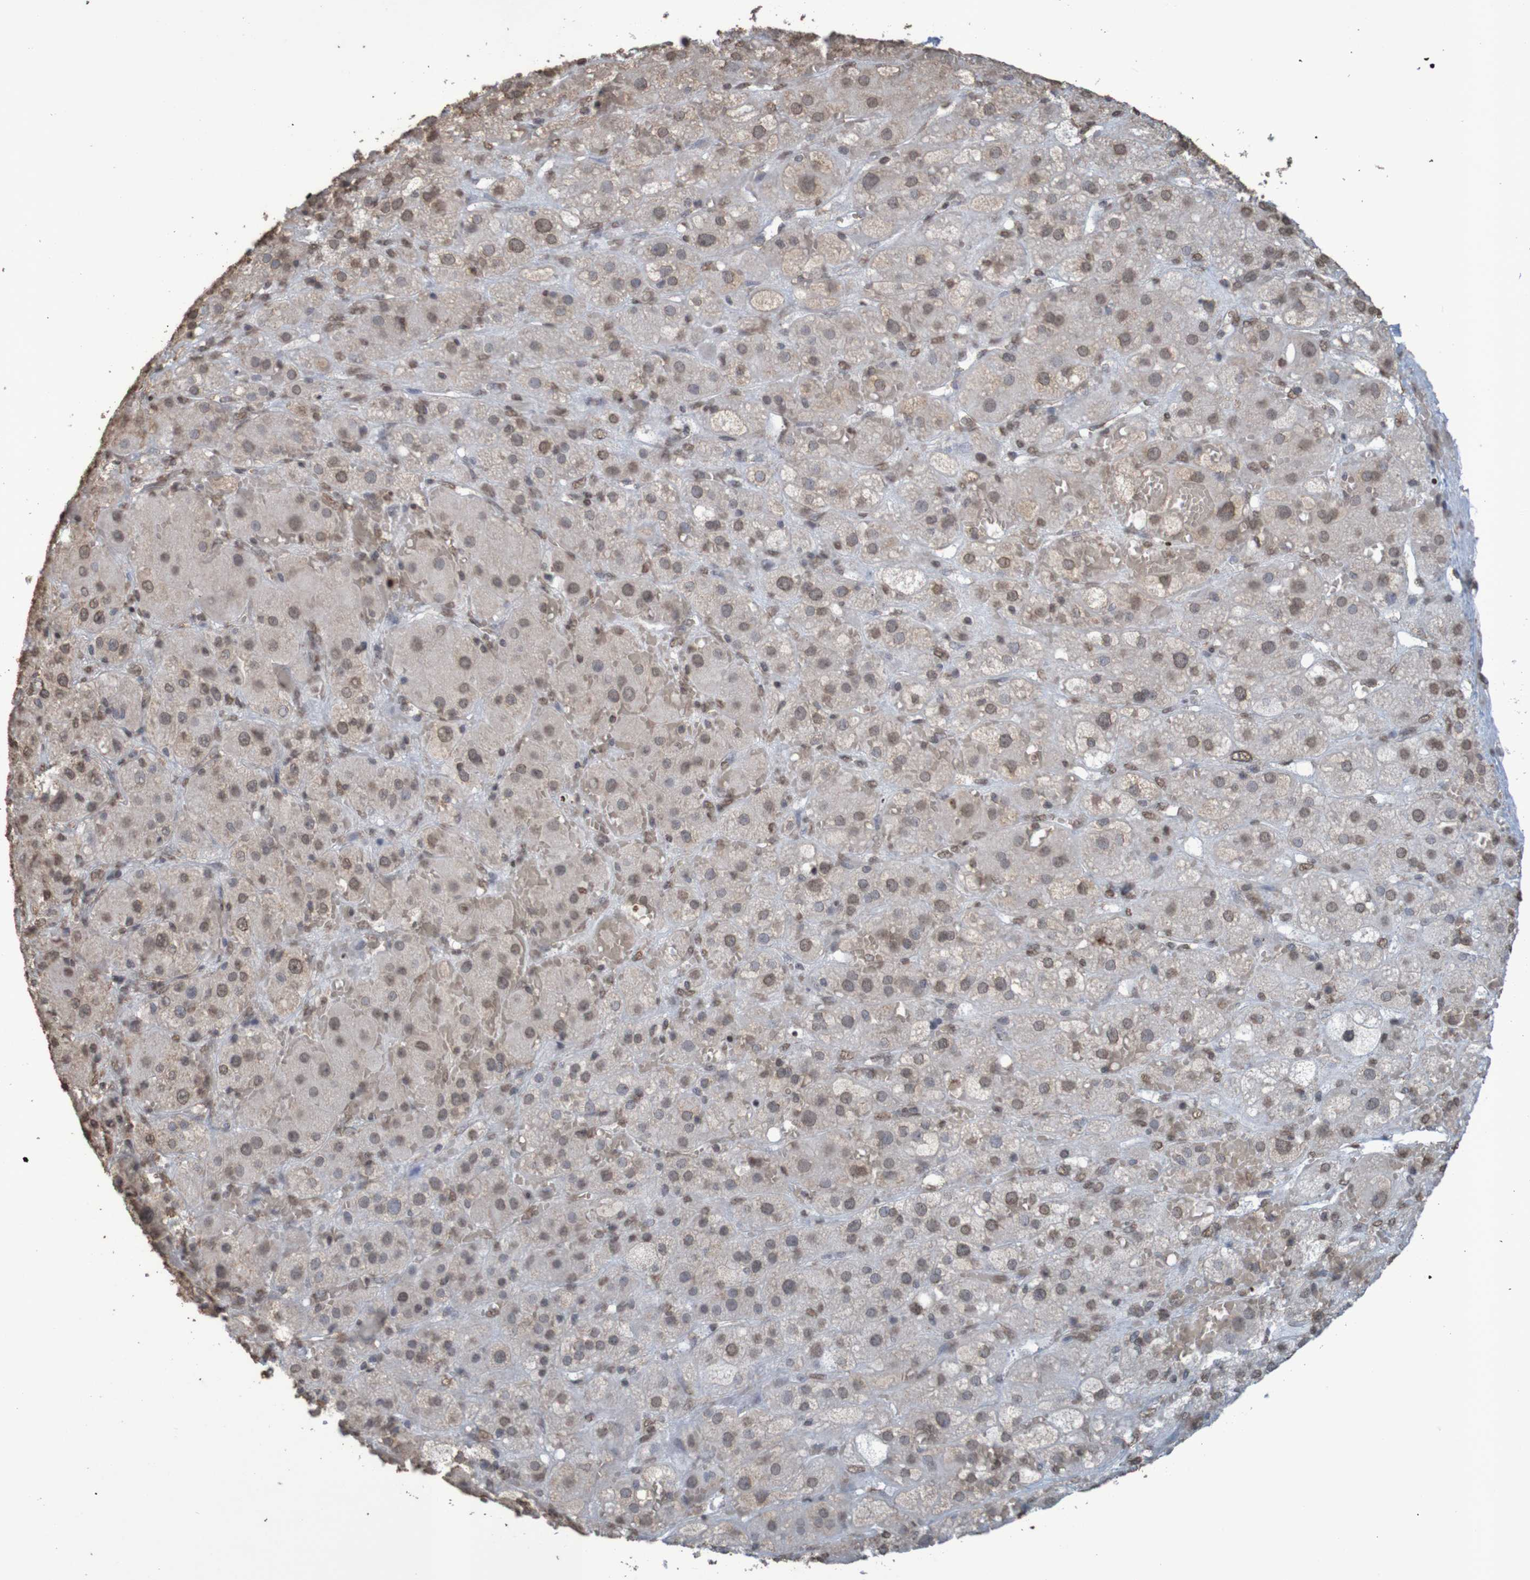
{"staining": {"intensity": "moderate", "quantity": "25%-75%", "location": "cytoplasmic/membranous,nuclear"}, "tissue": "adrenal gland", "cell_type": "Glandular cells", "image_type": "normal", "snomed": [{"axis": "morphology", "description": "Normal tissue, NOS"}, {"axis": "topography", "description": "Adrenal gland"}], "caption": "This image exhibits immunohistochemistry staining of unremarkable human adrenal gland, with medium moderate cytoplasmic/membranous,nuclear staining in about 25%-75% of glandular cells.", "gene": "GFI1", "patient": {"sex": "female", "age": 47}}